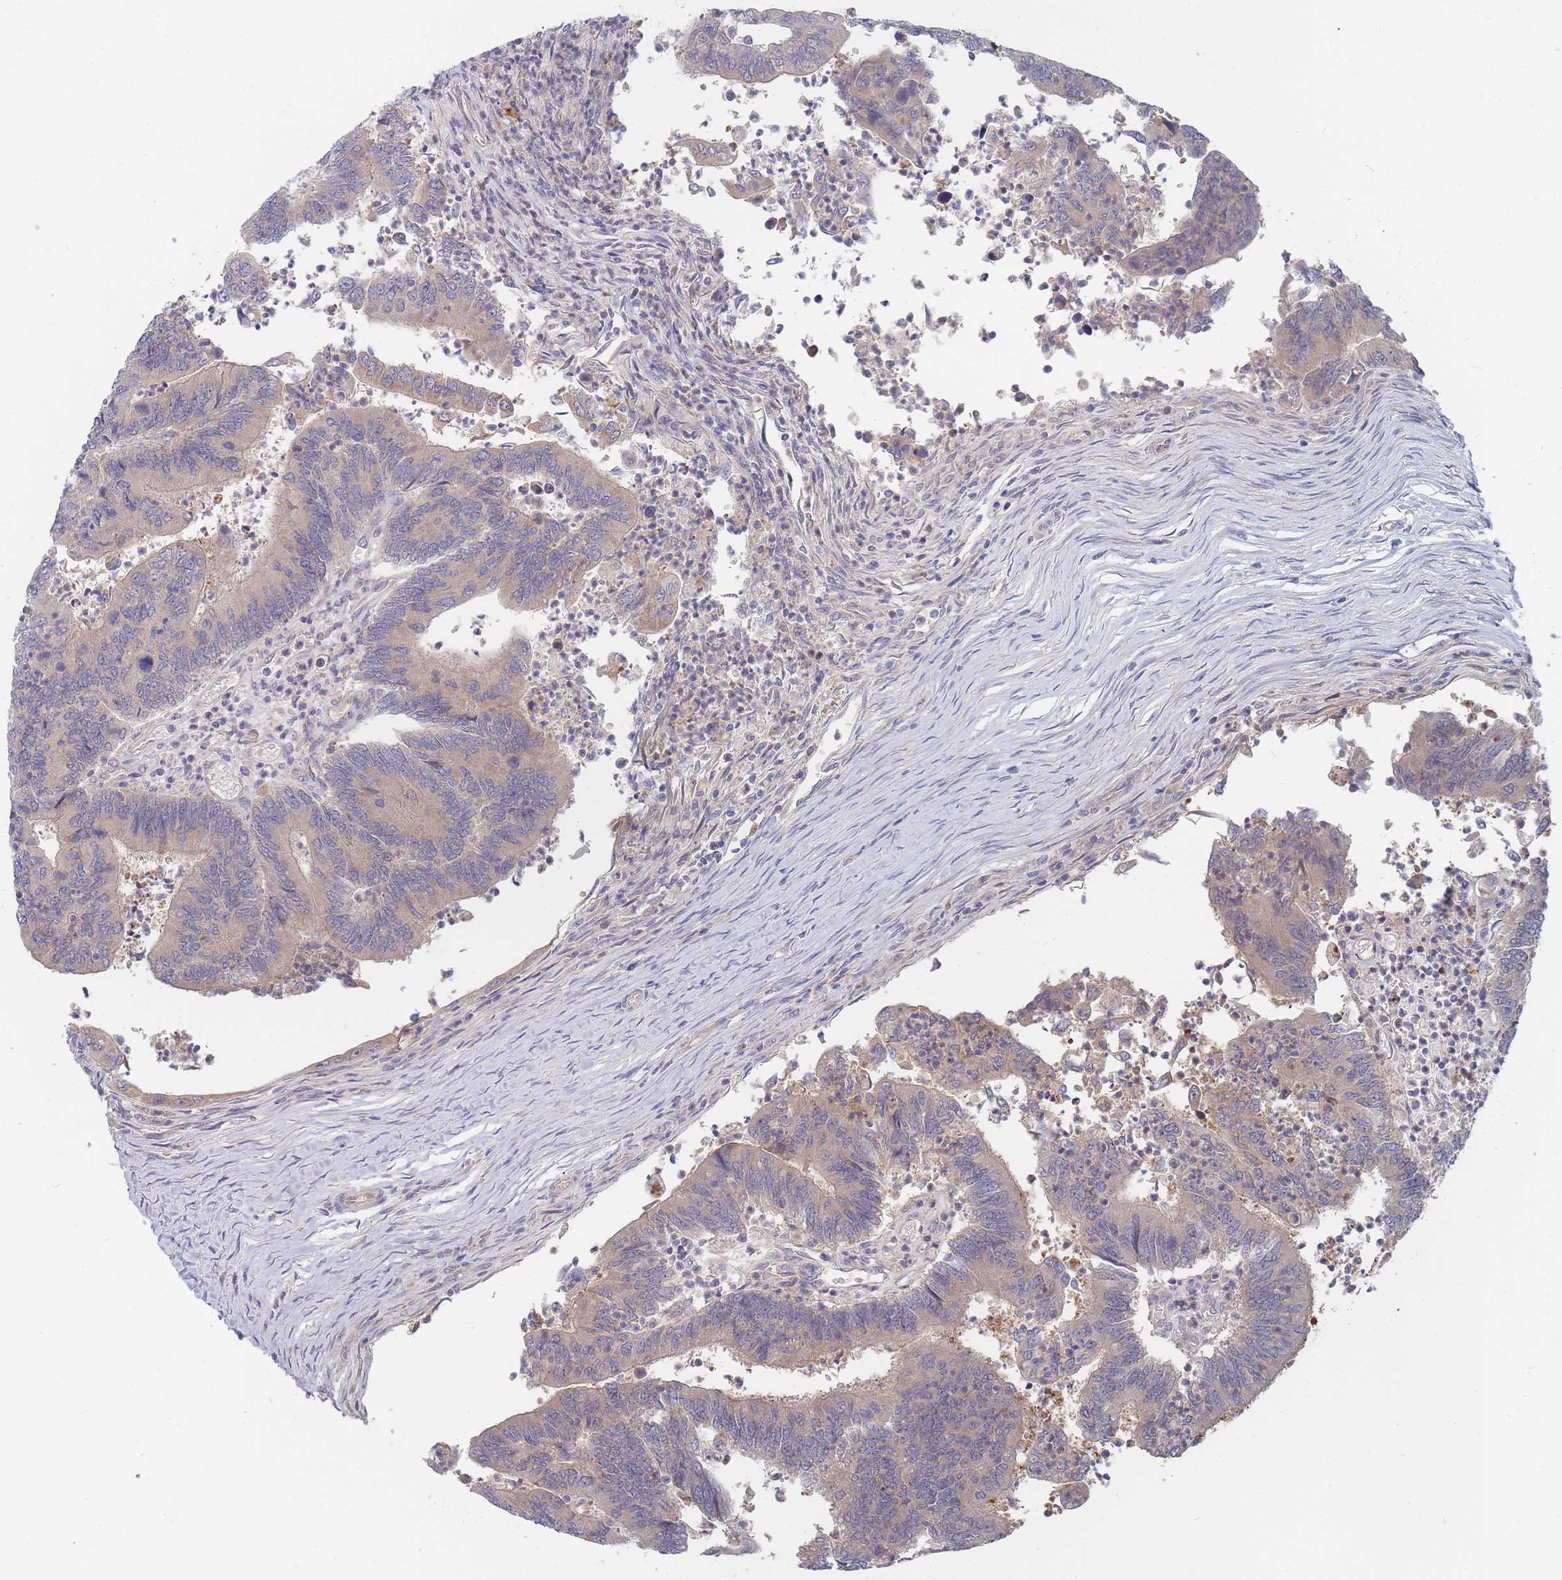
{"staining": {"intensity": "weak", "quantity": "25%-75%", "location": "cytoplasmic/membranous"}, "tissue": "colorectal cancer", "cell_type": "Tumor cells", "image_type": "cancer", "snomed": [{"axis": "morphology", "description": "Adenocarcinoma, NOS"}, {"axis": "topography", "description": "Colon"}], "caption": "Weak cytoplasmic/membranous expression for a protein is identified in about 25%-75% of tumor cells of colorectal cancer (adenocarcinoma) using IHC.", "gene": "NUB1", "patient": {"sex": "female", "age": 67}}